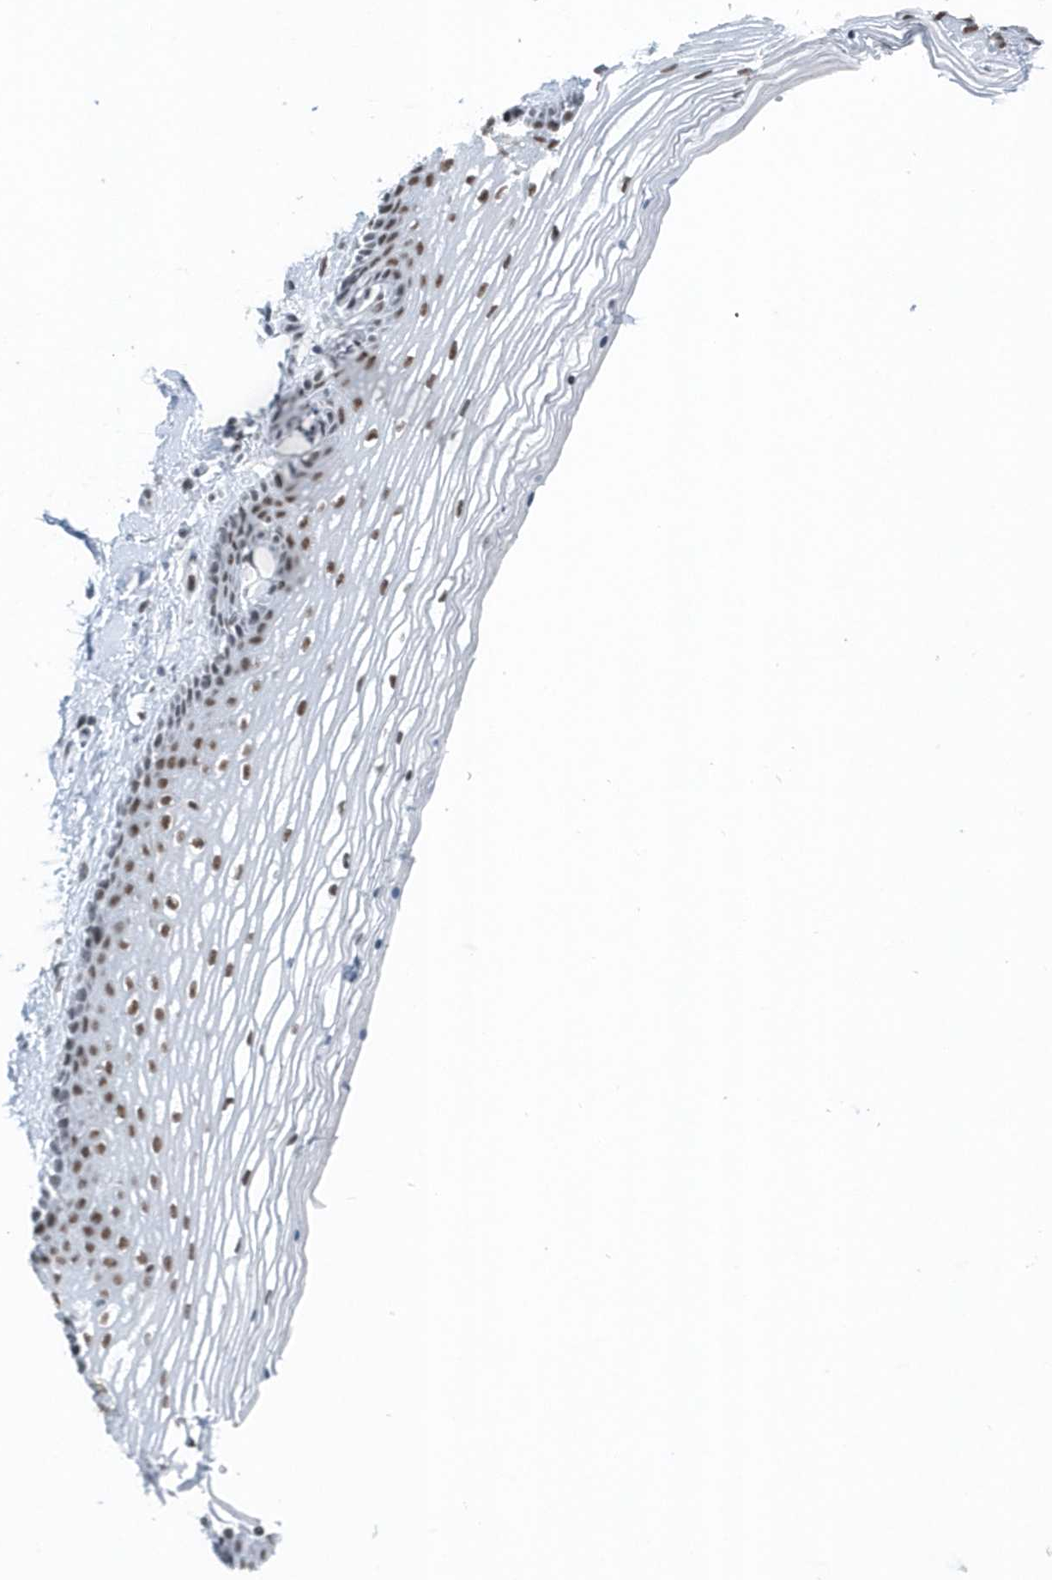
{"staining": {"intensity": "moderate", "quantity": ">75%", "location": "nuclear"}, "tissue": "vagina", "cell_type": "Squamous epithelial cells", "image_type": "normal", "snomed": [{"axis": "morphology", "description": "Normal tissue, NOS"}, {"axis": "topography", "description": "Vagina"}], "caption": "Squamous epithelial cells show medium levels of moderate nuclear staining in approximately >75% of cells in normal vagina. (DAB (3,3'-diaminobenzidine) IHC, brown staining for protein, blue staining for nuclei).", "gene": "FIP1L1", "patient": {"sex": "female", "age": 46}}